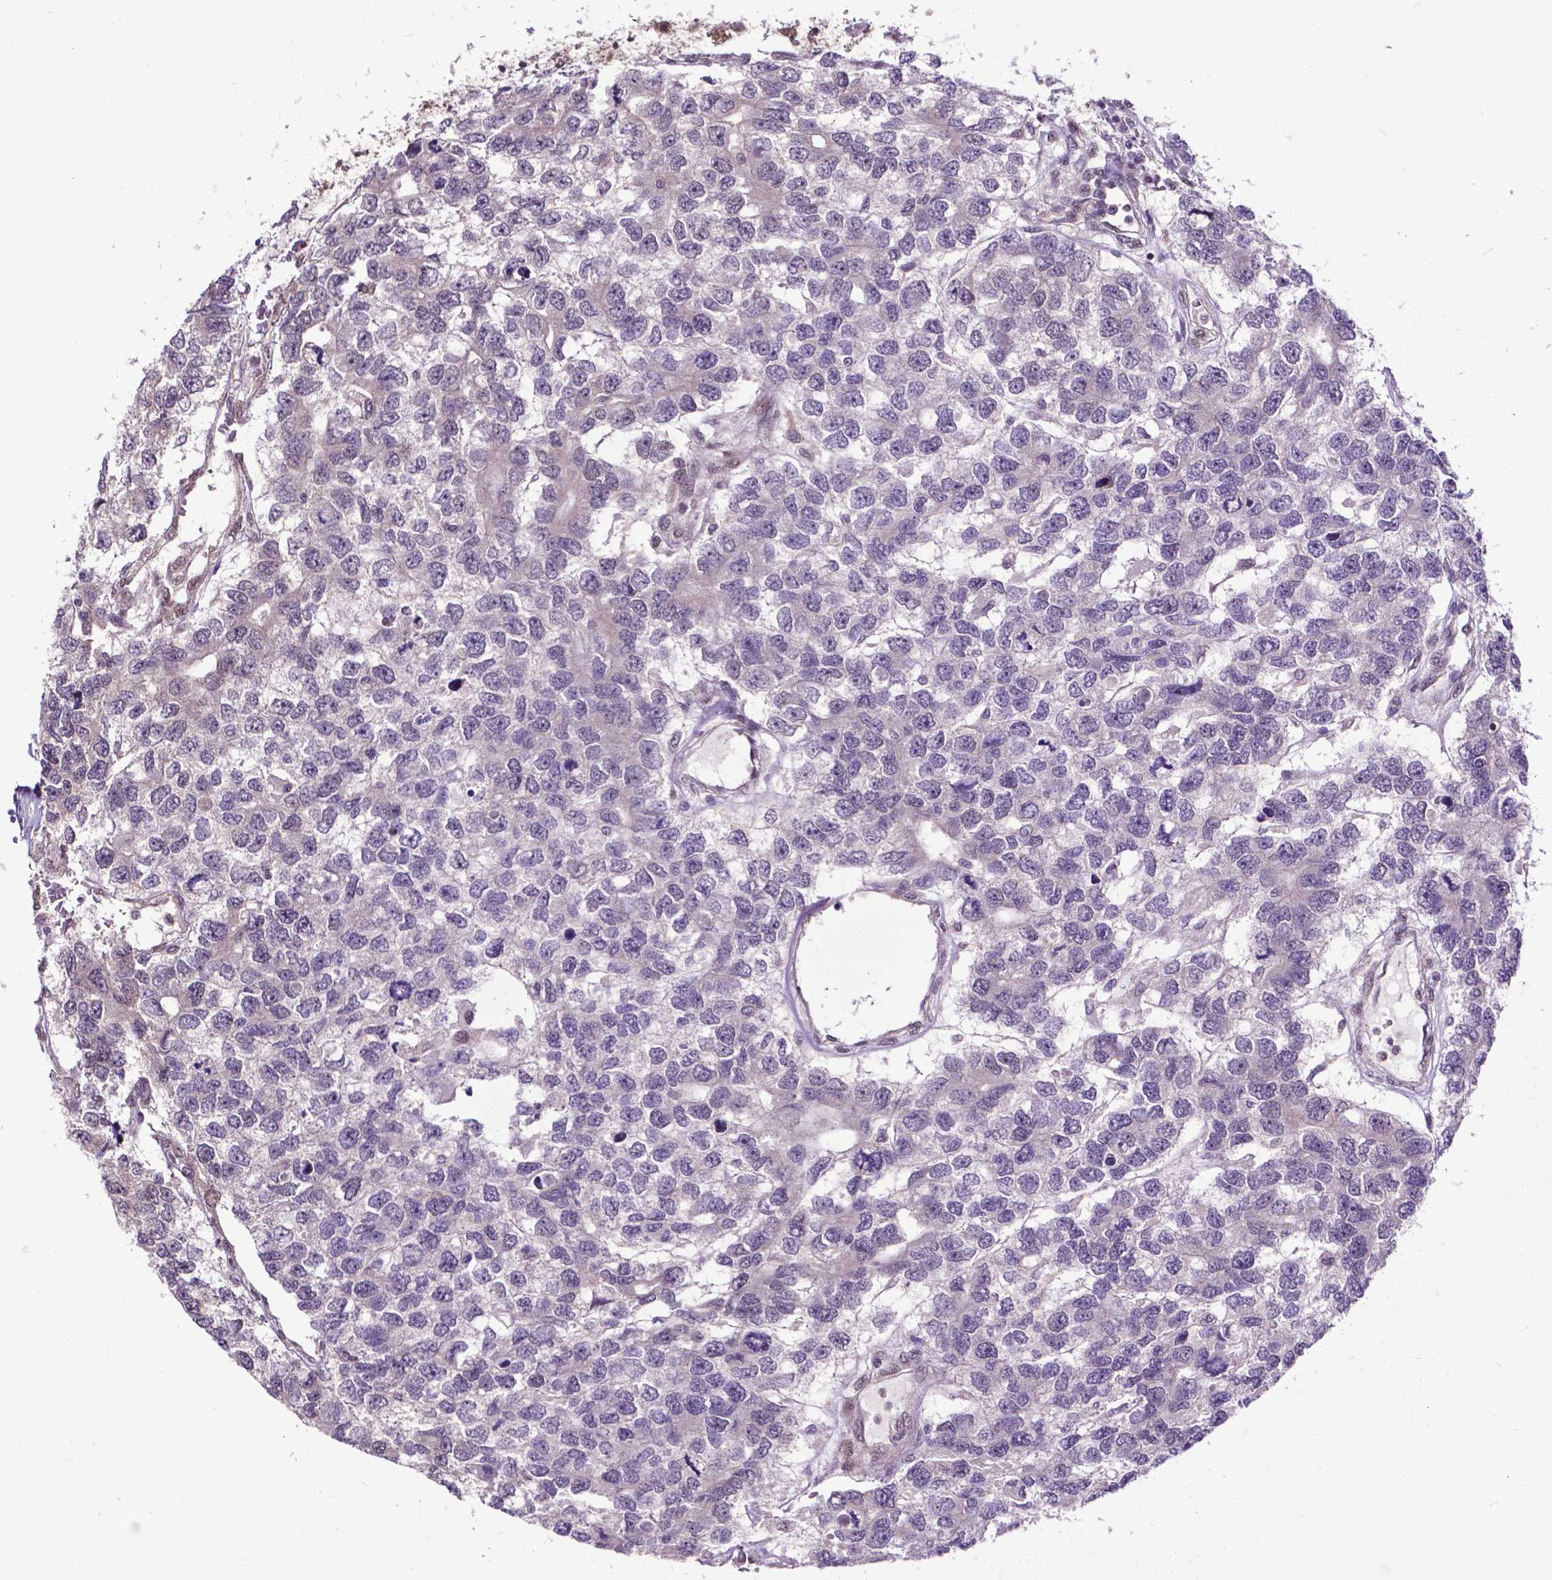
{"staining": {"intensity": "negative", "quantity": "none", "location": "none"}, "tissue": "testis cancer", "cell_type": "Tumor cells", "image_type": "cancer", "snomed": [{"axis": "morphology", "description": "Seminoma, NOS"}, {"axis": "topography", "description": "Testis"}], "caption": "High power microscopy micrograph of an immunohistochemistry (IHC) histopathology image of testis cancer (seminoma), revealing no significant expression in tumor cells.", "gene": "FAF1", "patient": {"sex": "male", "age": 52}}